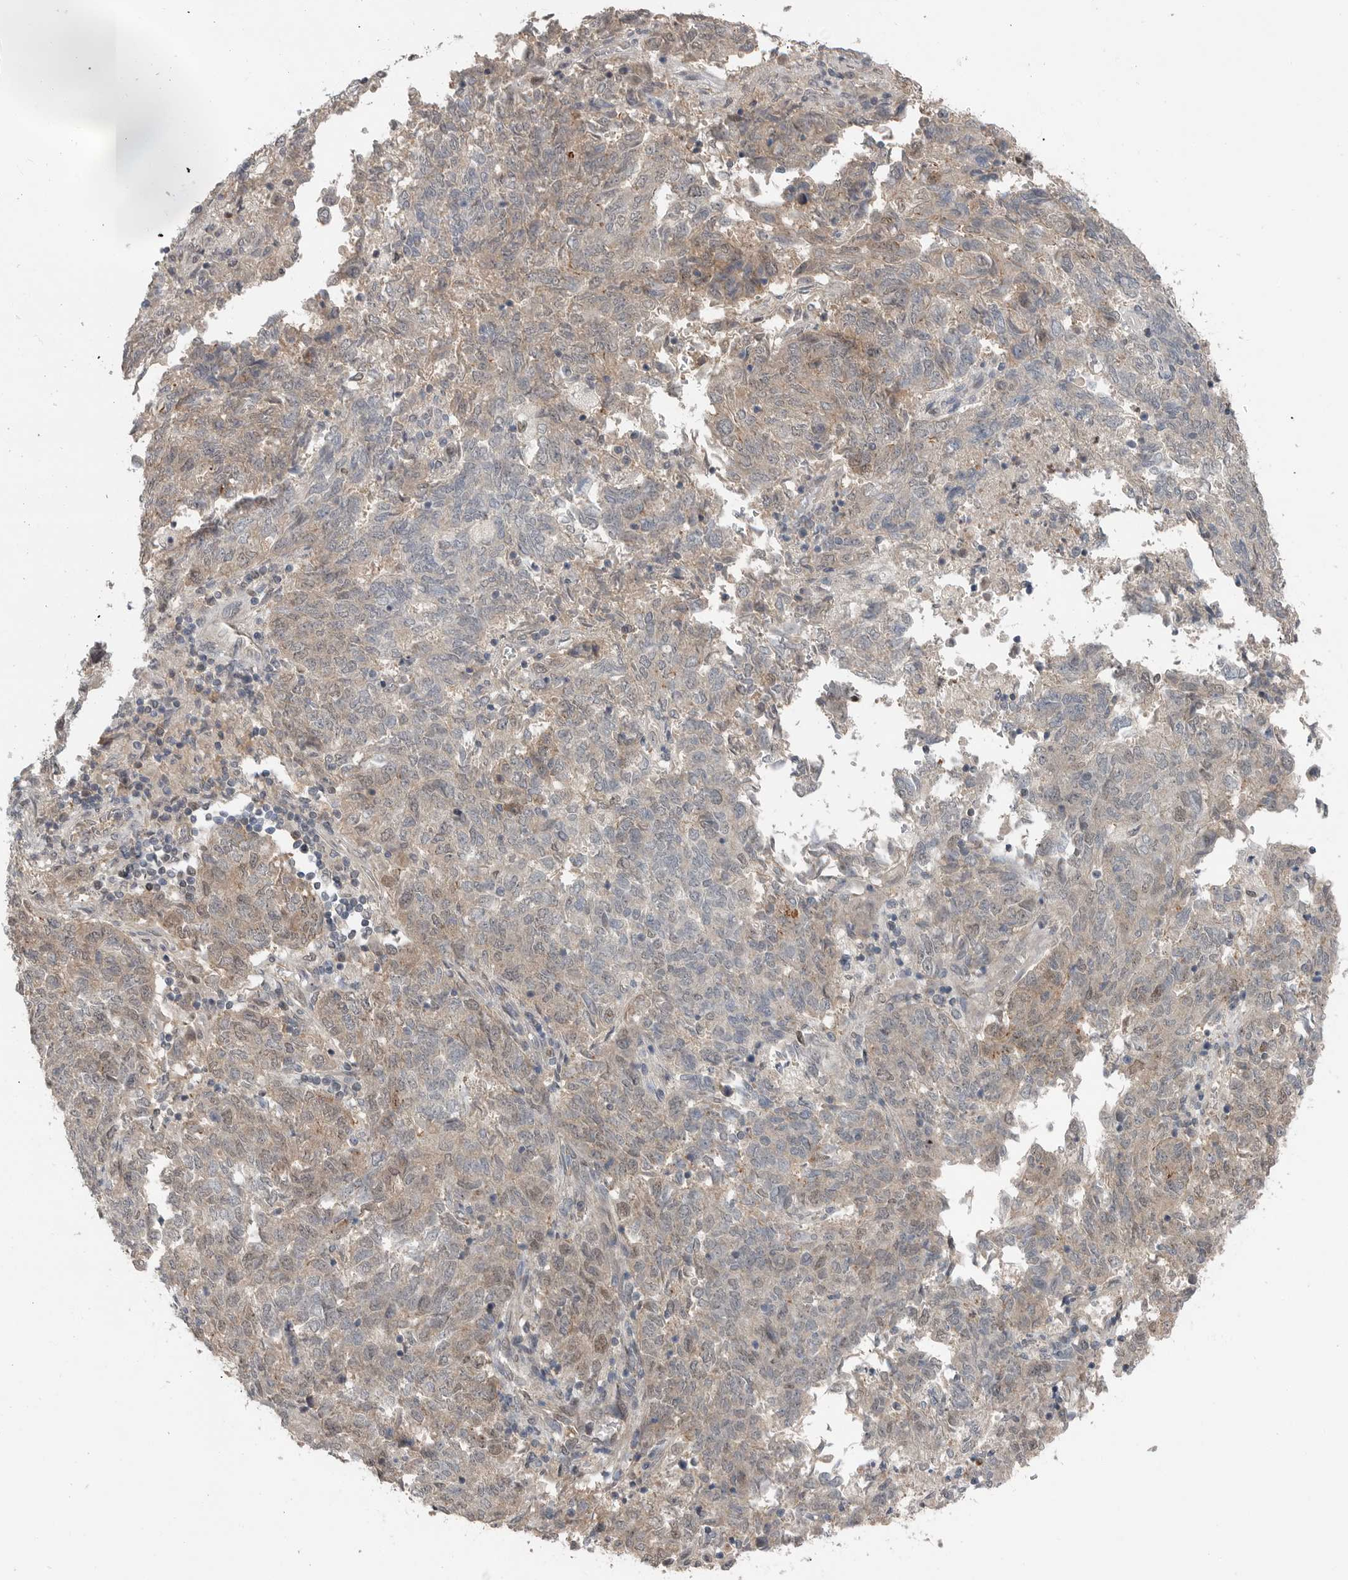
{"staining": {"intensity": "weak", "quantity": "<25%", "location": "nuclear"}, "tissue": "endometrial cancer", "cell_type": "Tumor cells", "image_type": "cancer", "snomed": [{"axis": "morphology", "description": "Adenocarcinoma, NOS"}, {"axis": "topography", "description": "Endometrium"}], "caption": "Protein analysis of endometrial adenocarcinoma demonstrates no significant positivity in tumor cells.", "gene": "MFAP3L", "patient": {"sex": "female", "age": 80}}